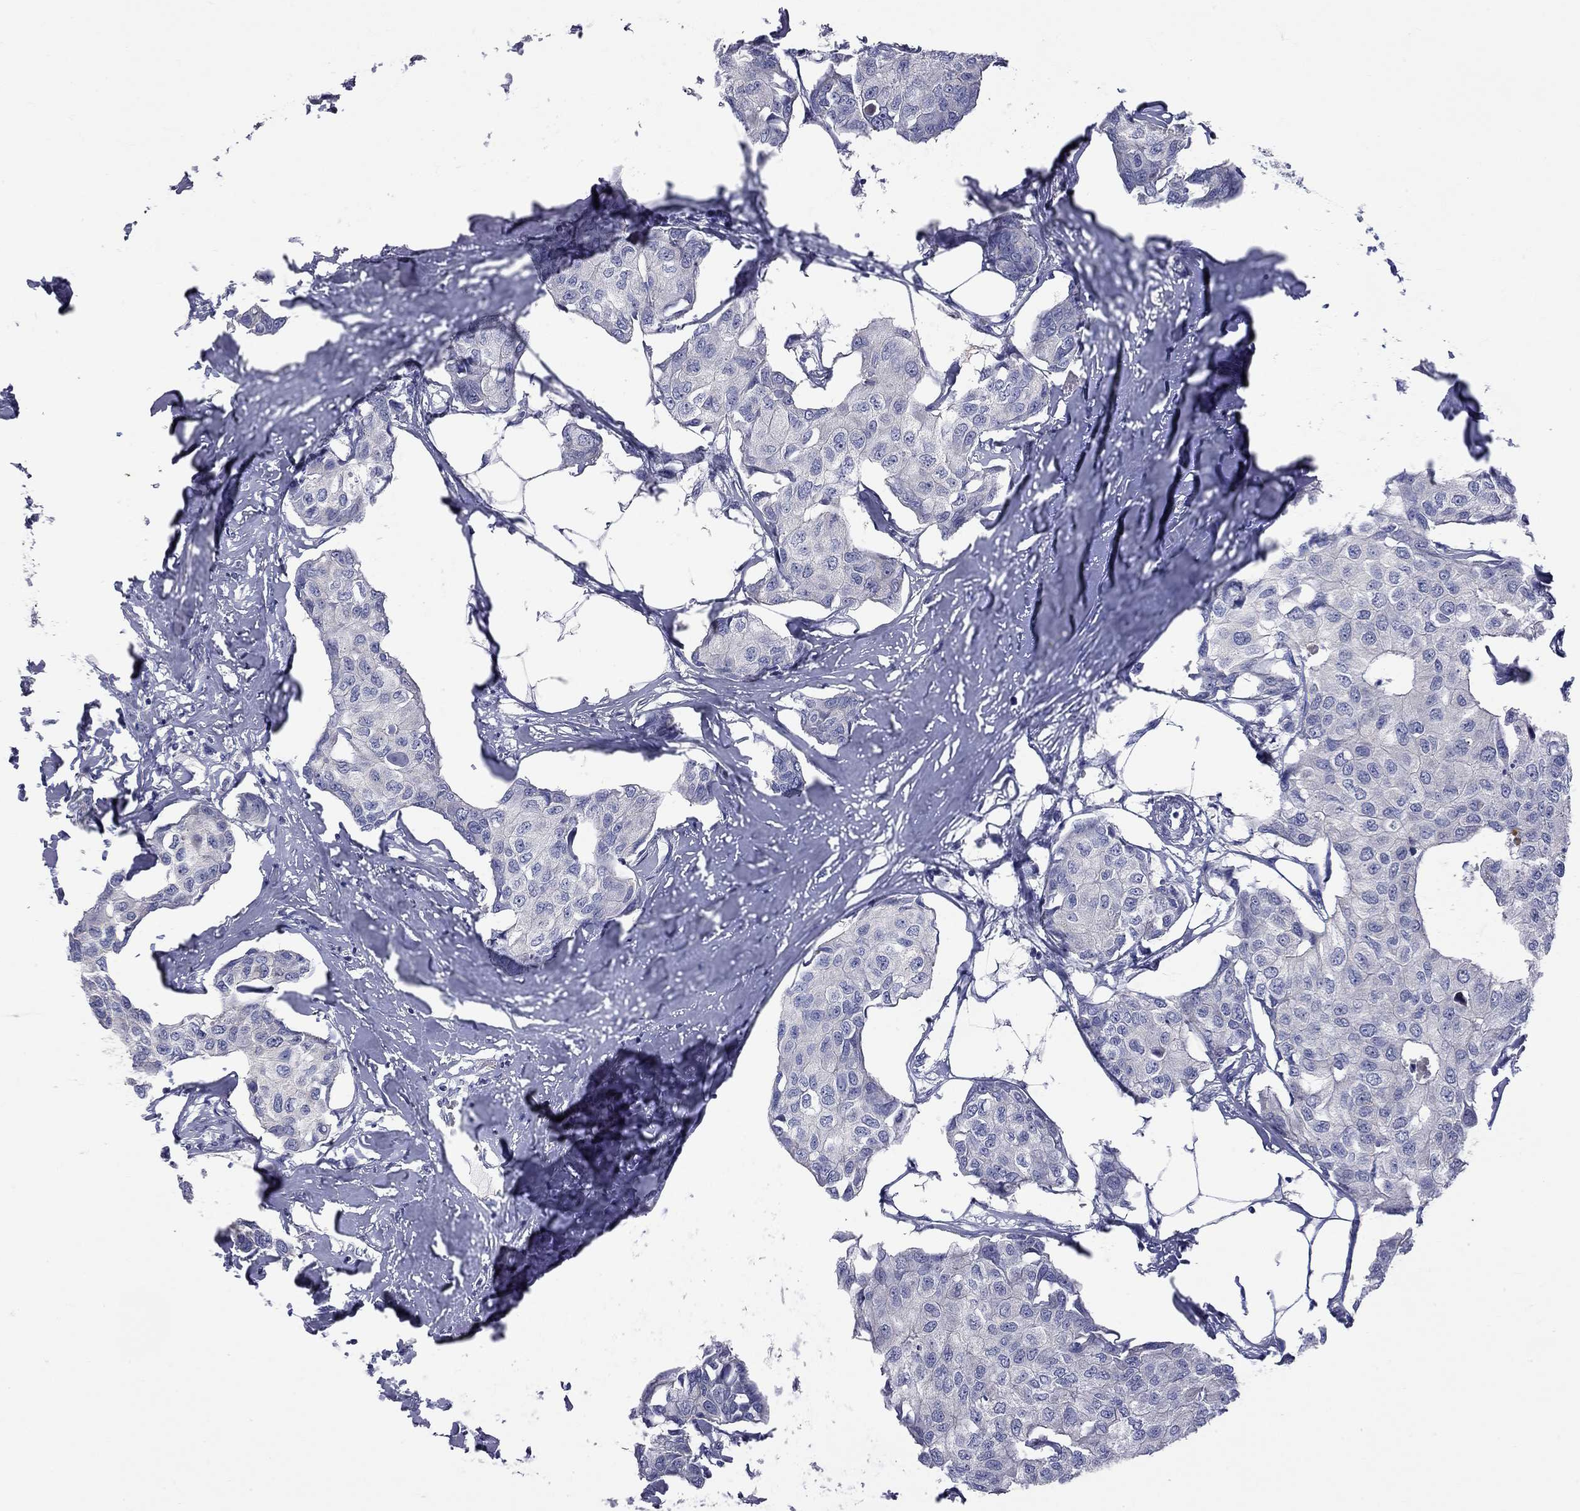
{"staining": {"intensity": "negative", "quantity": "none", "location": "none"}, "tissue": "breast cancer", "cell_type": "Tumor cells", "image_type": "cancer", "snomed": [{"axis": "morphology", "description": "Duct carcinoma"}, {"axis": "topography", "description": "Breast"}], "caption": "Human breast cancer (invasive ductal carcinoma) stained for a protein using IHC demonstrates no staining in tumor cells.", "gene": "ABCB4", "patient": {"sex": "female", "age": 80}}